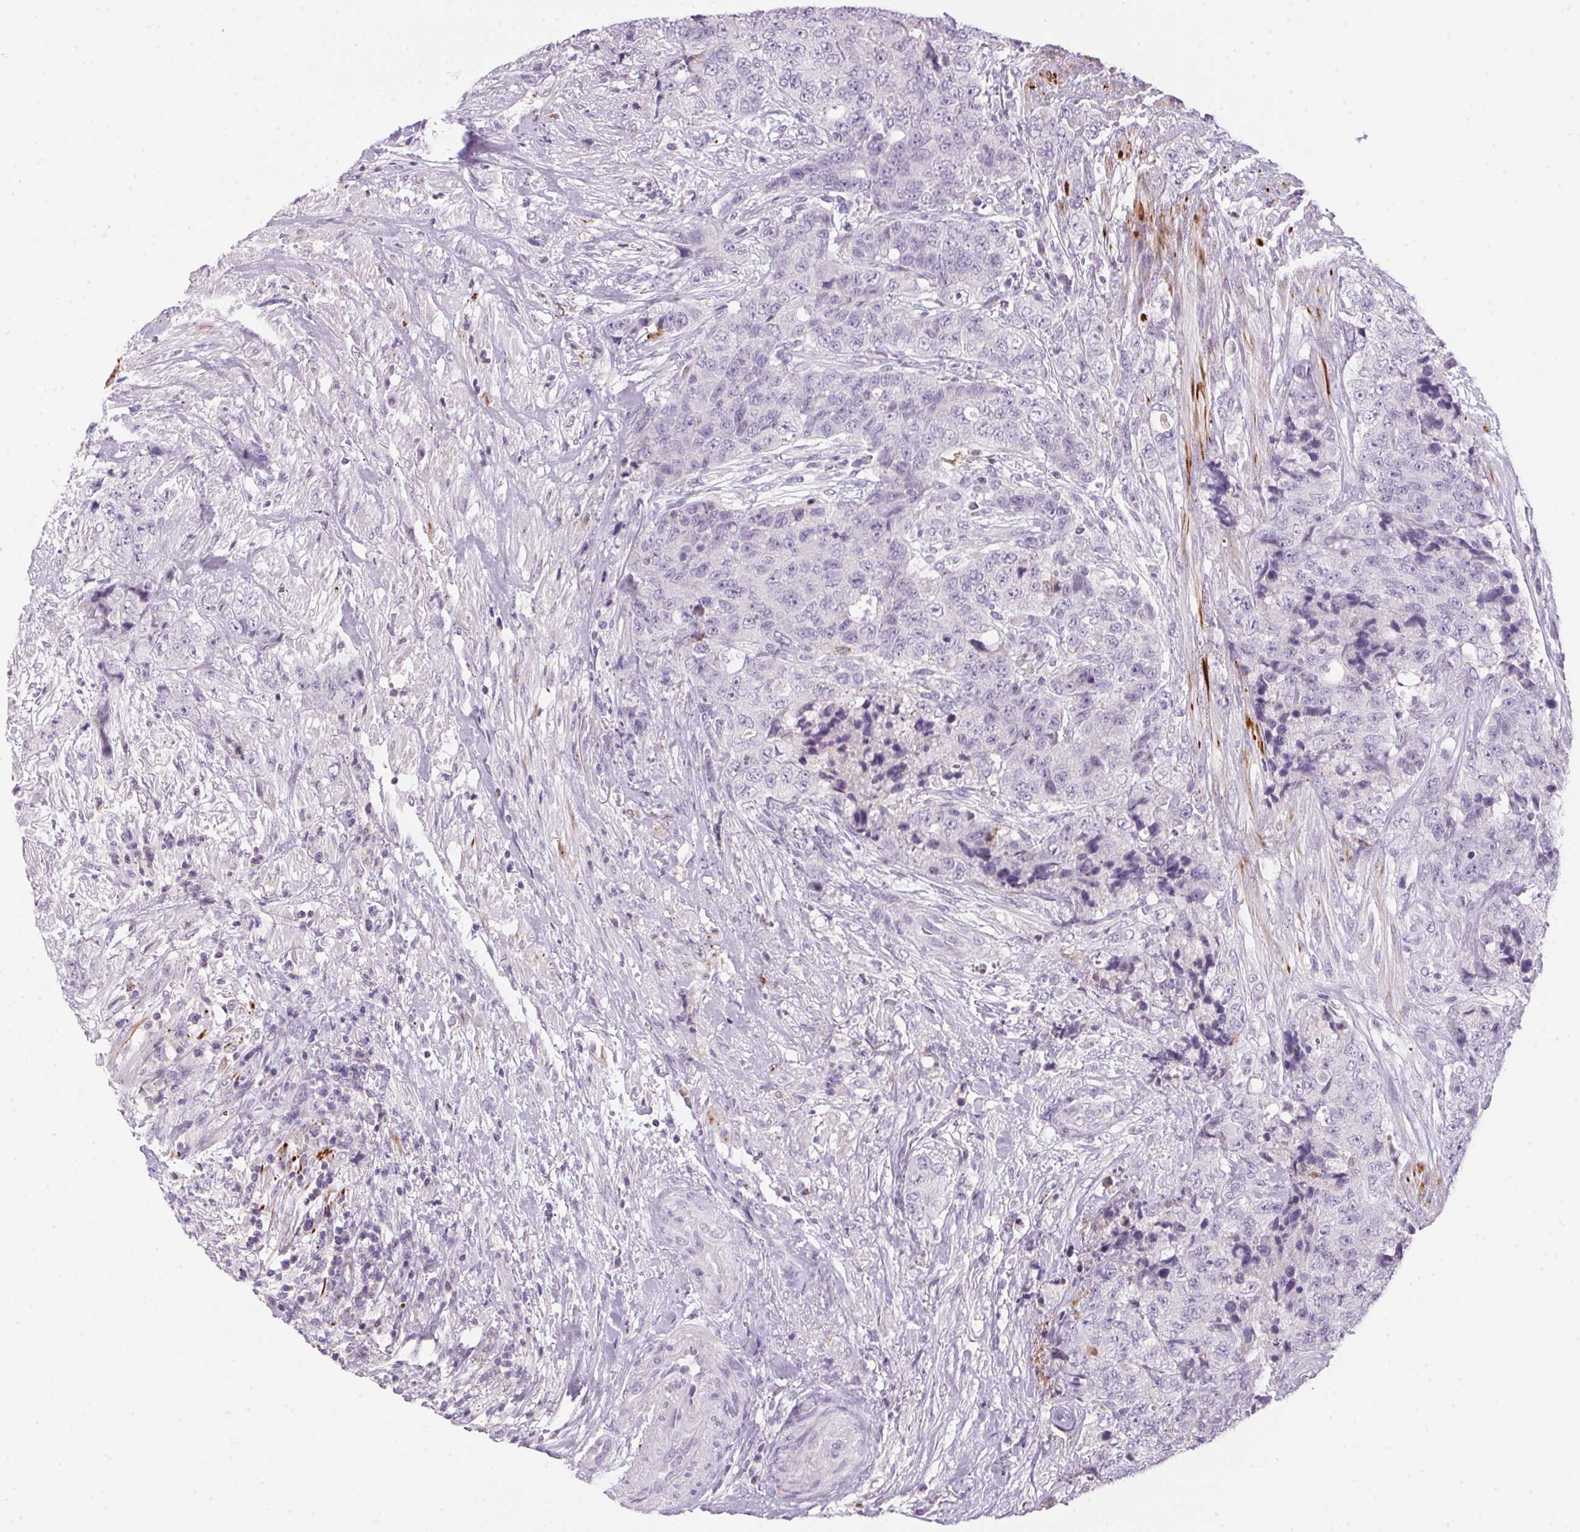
{"staining": {"intensity": "negative", "quantity": "none", "location": "none"}, "tissue": "urothelial cancer", "cell_type": "Tumor cells", "image_type": "cancer", "snomed": [{"axis": "morphology", "description": "Urothelial carcinoma, High grade"}, {"axis": "topography", "description": "Urinary bladder"}], "caption": "Immunohistochemistry of human urothelial cancer reveals no positivity in tumor cells. (IHC, brightfield microscopy, high magnification).", "gene": "ECPAS", "patient": {"sex": "female", "age": 78}}